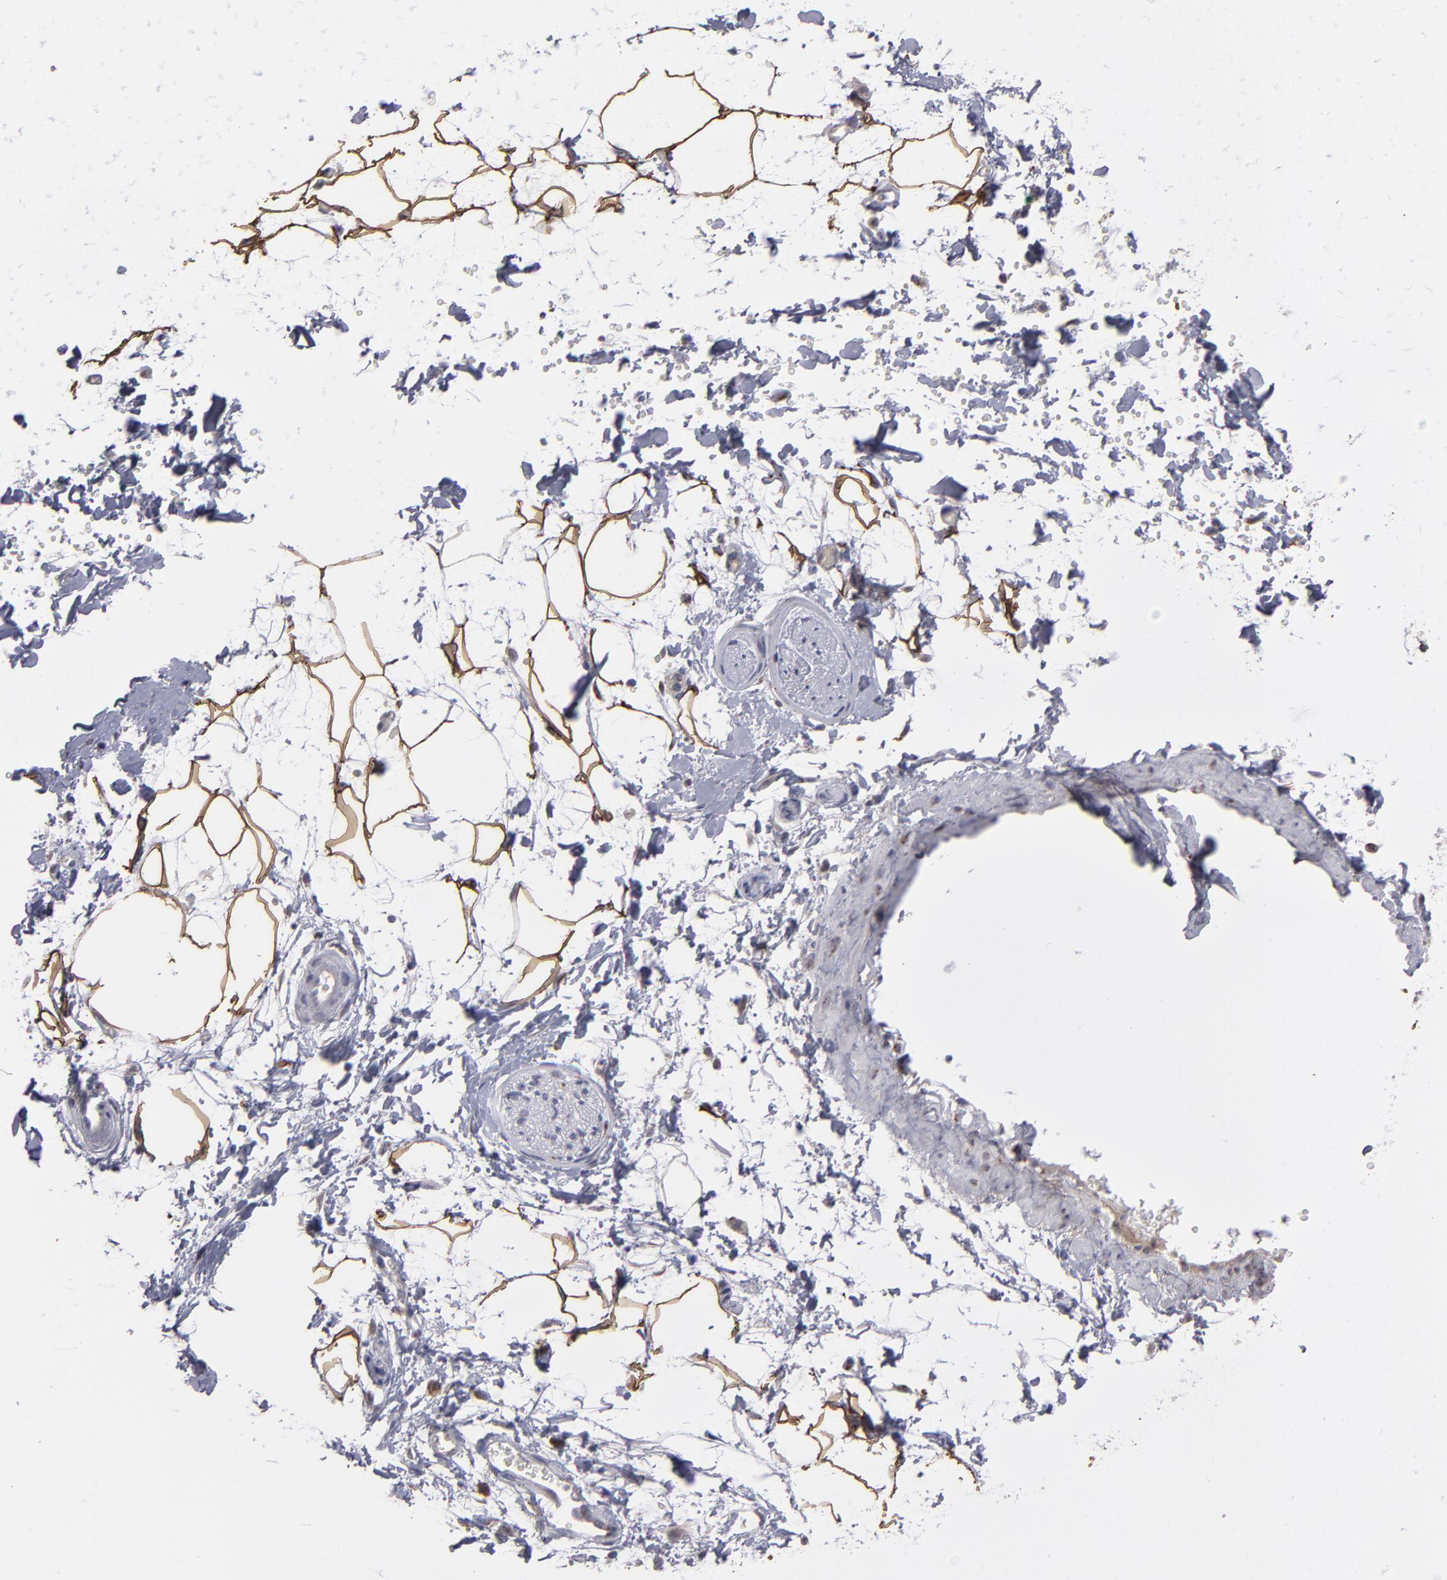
{"staining": {"intensity": "strong", "quantity": "25%-75%", "location": "cytoplasmic/membranous"}, "tissue": "adipose tissue", "cell_type": "Adipocytes", "image_type": "normal", "snomed": [{"axis": "morphology", "description": "Normal tissue, NOS"}, {"axis": "topography", "description": "Soft tissue"}], "caption": "A high-resolution photomicrograph shows immunohistochemistry staining of normal adipose tissue, which exhibits strong cytoplasmic/membranous staining in approximately 25%-75% of adipocytes. The protein of interest is shown in brown color, while the nuclei are stained blue.", "gene": "IL12A", "patient": {"sex": "male", "age": 72}}